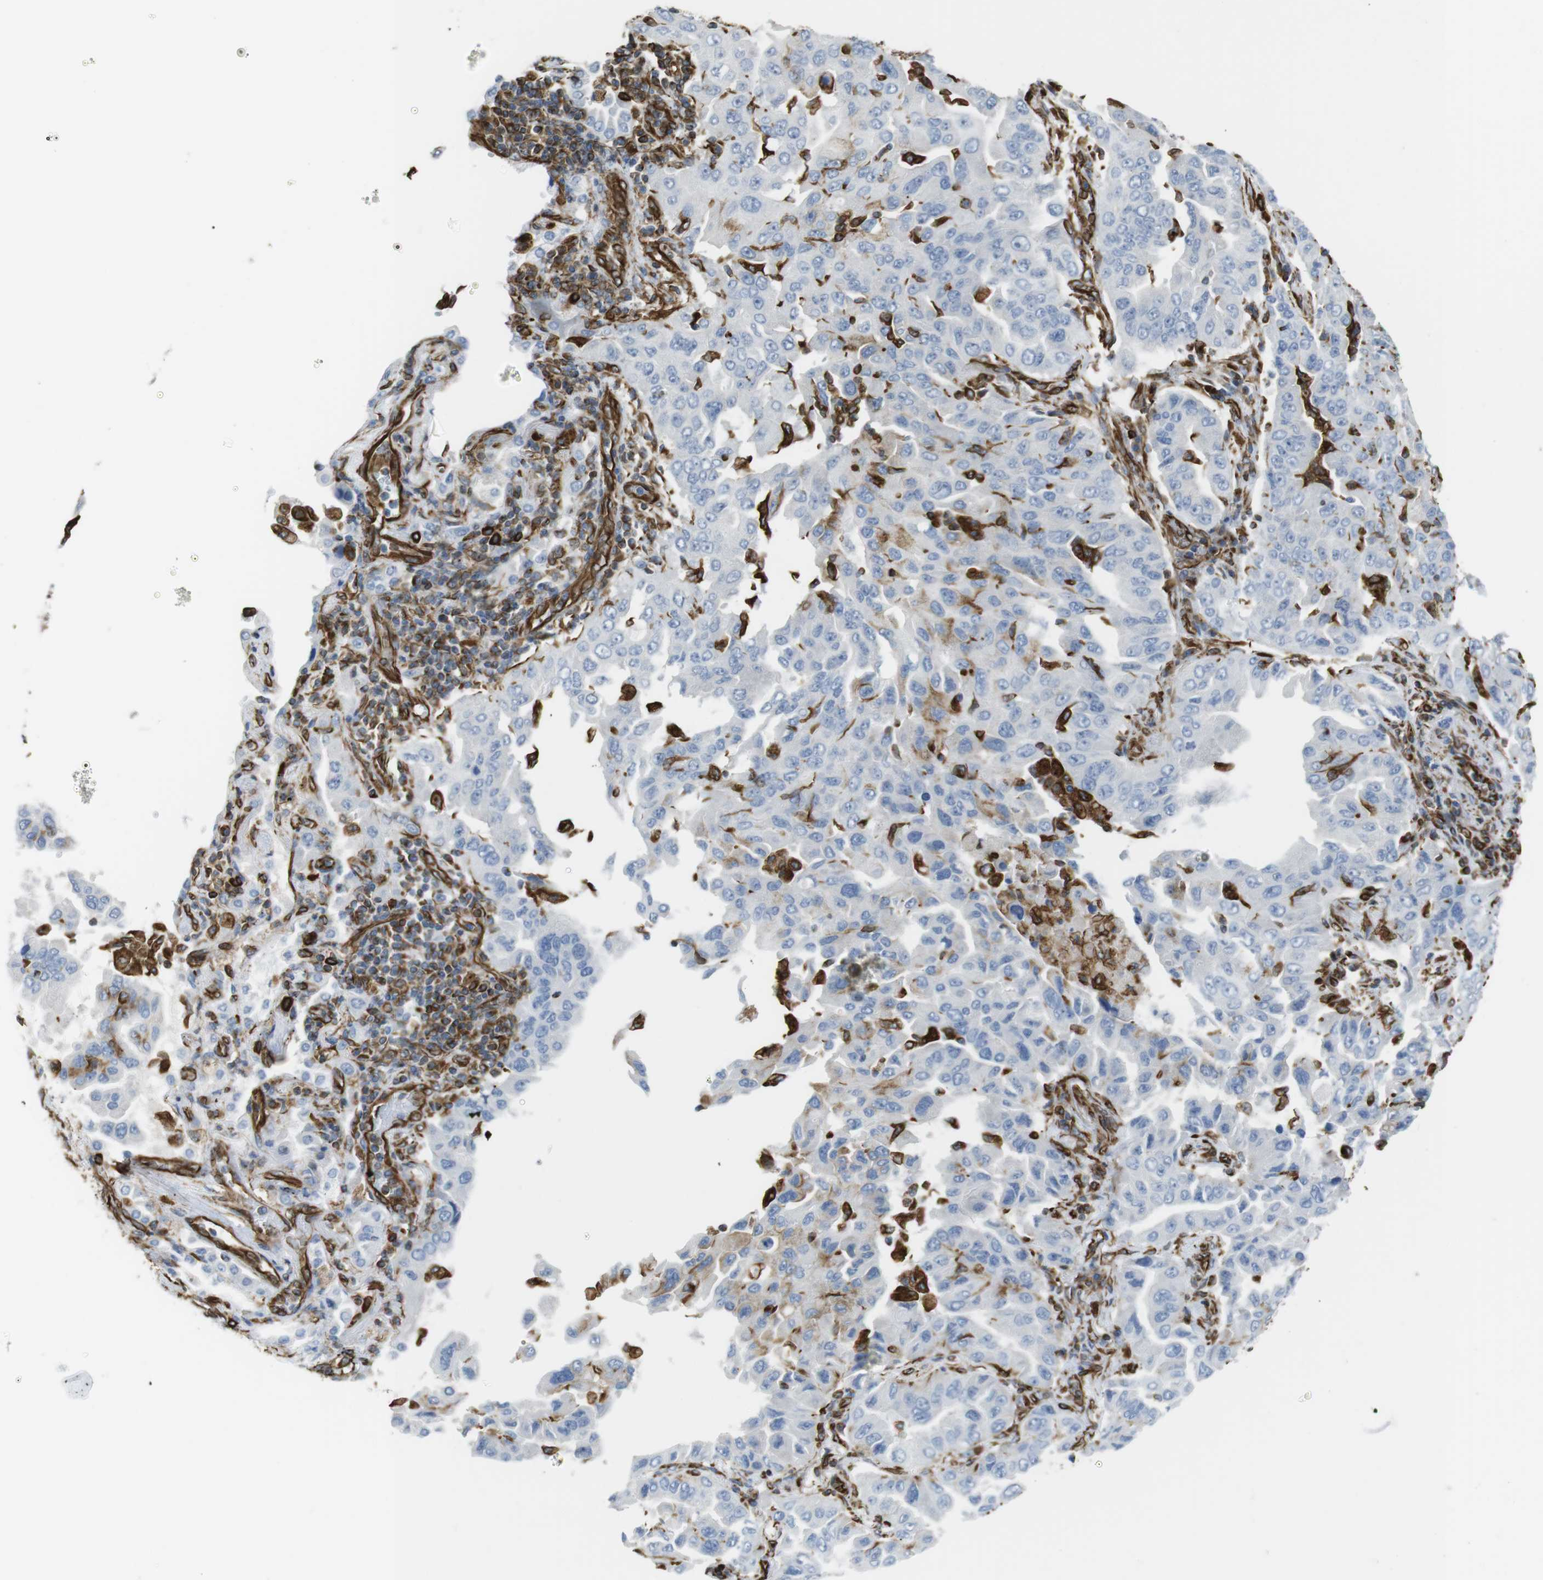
{"staining": {"intensity": "negative", "quantity": "none", "location": "none"}, "tissue": "lung cancer", "cell_type": "Tumor cells", "image_type": "cancer", "snomed": [{"axis": "morphology", "description": "Adenocarcinoma, NOS"}, {"axis": "topography", "description": "Lung"}], "caption": "High power microscopy micrograph of an IHC histopathology image of adenocarcinoma (lung), revealing no significant staining in tumor cells.", "gene": "RALGPS1", "patient": {"sex": "female", "age": 65}}